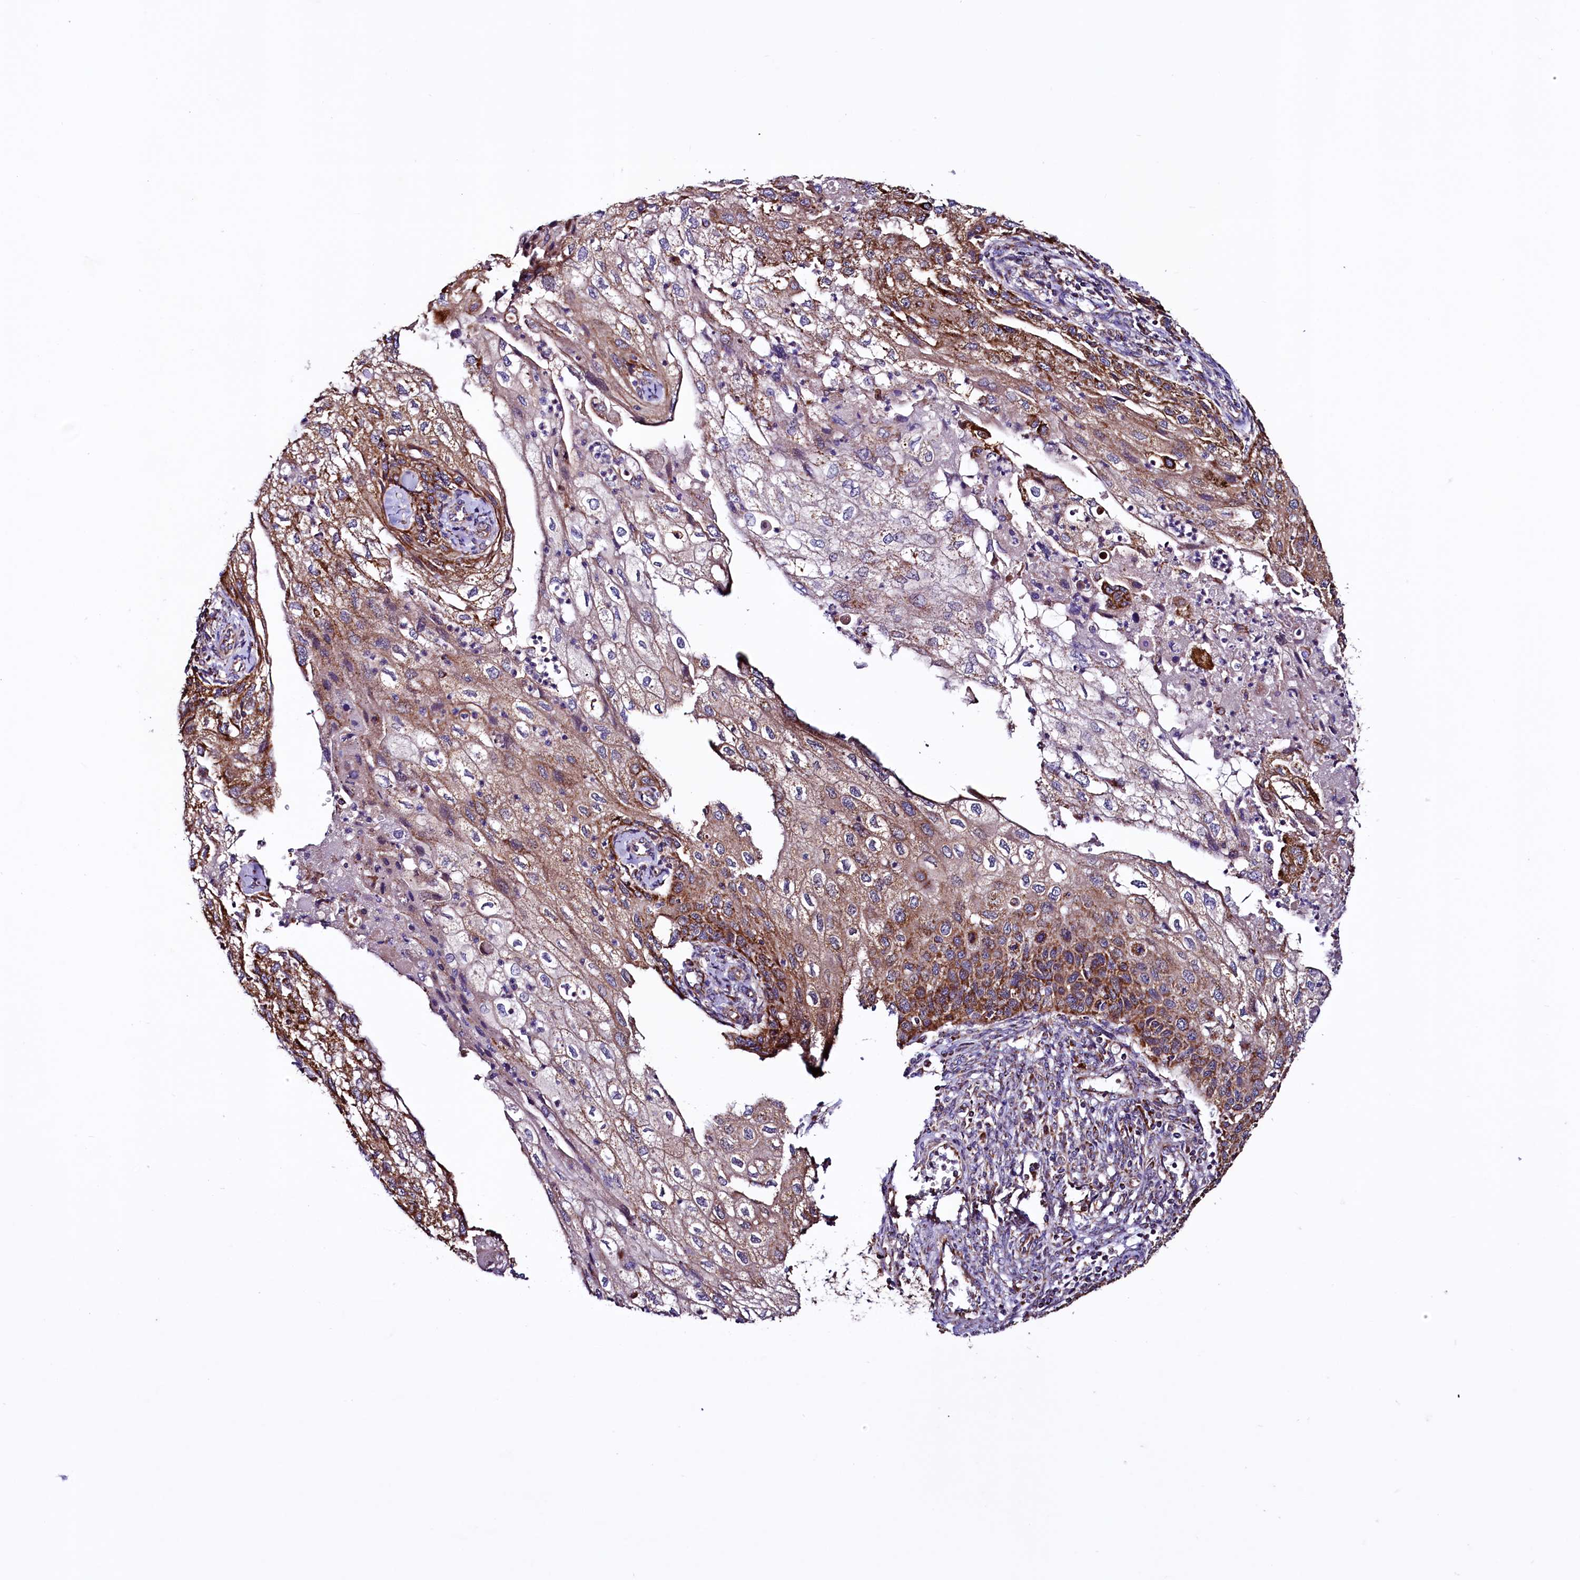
{"staining": {"intensity": "moderate", "quantity": ">75%", "location": "cytoplasmic/membranous"}, "tissue": "cervical cancer", "cell_type": "Tumor cells", "image_type": "cancer", "snomed": [{"axis": "morphology", "description": "Squamous cell carcinoma, NOS"}, {"axis": "topography", "description": "Cervix"}], "caption": "A brown stain highlights moderate cytoplasmic/membranous staining of a protein in human cervical cancer (squamous cell carcinoma) tumor cells. (Brightfield microscopy of DAB IHC at high magnification).", "gene": "STARD5", "patient": {"sex": "female", "age": 67}}